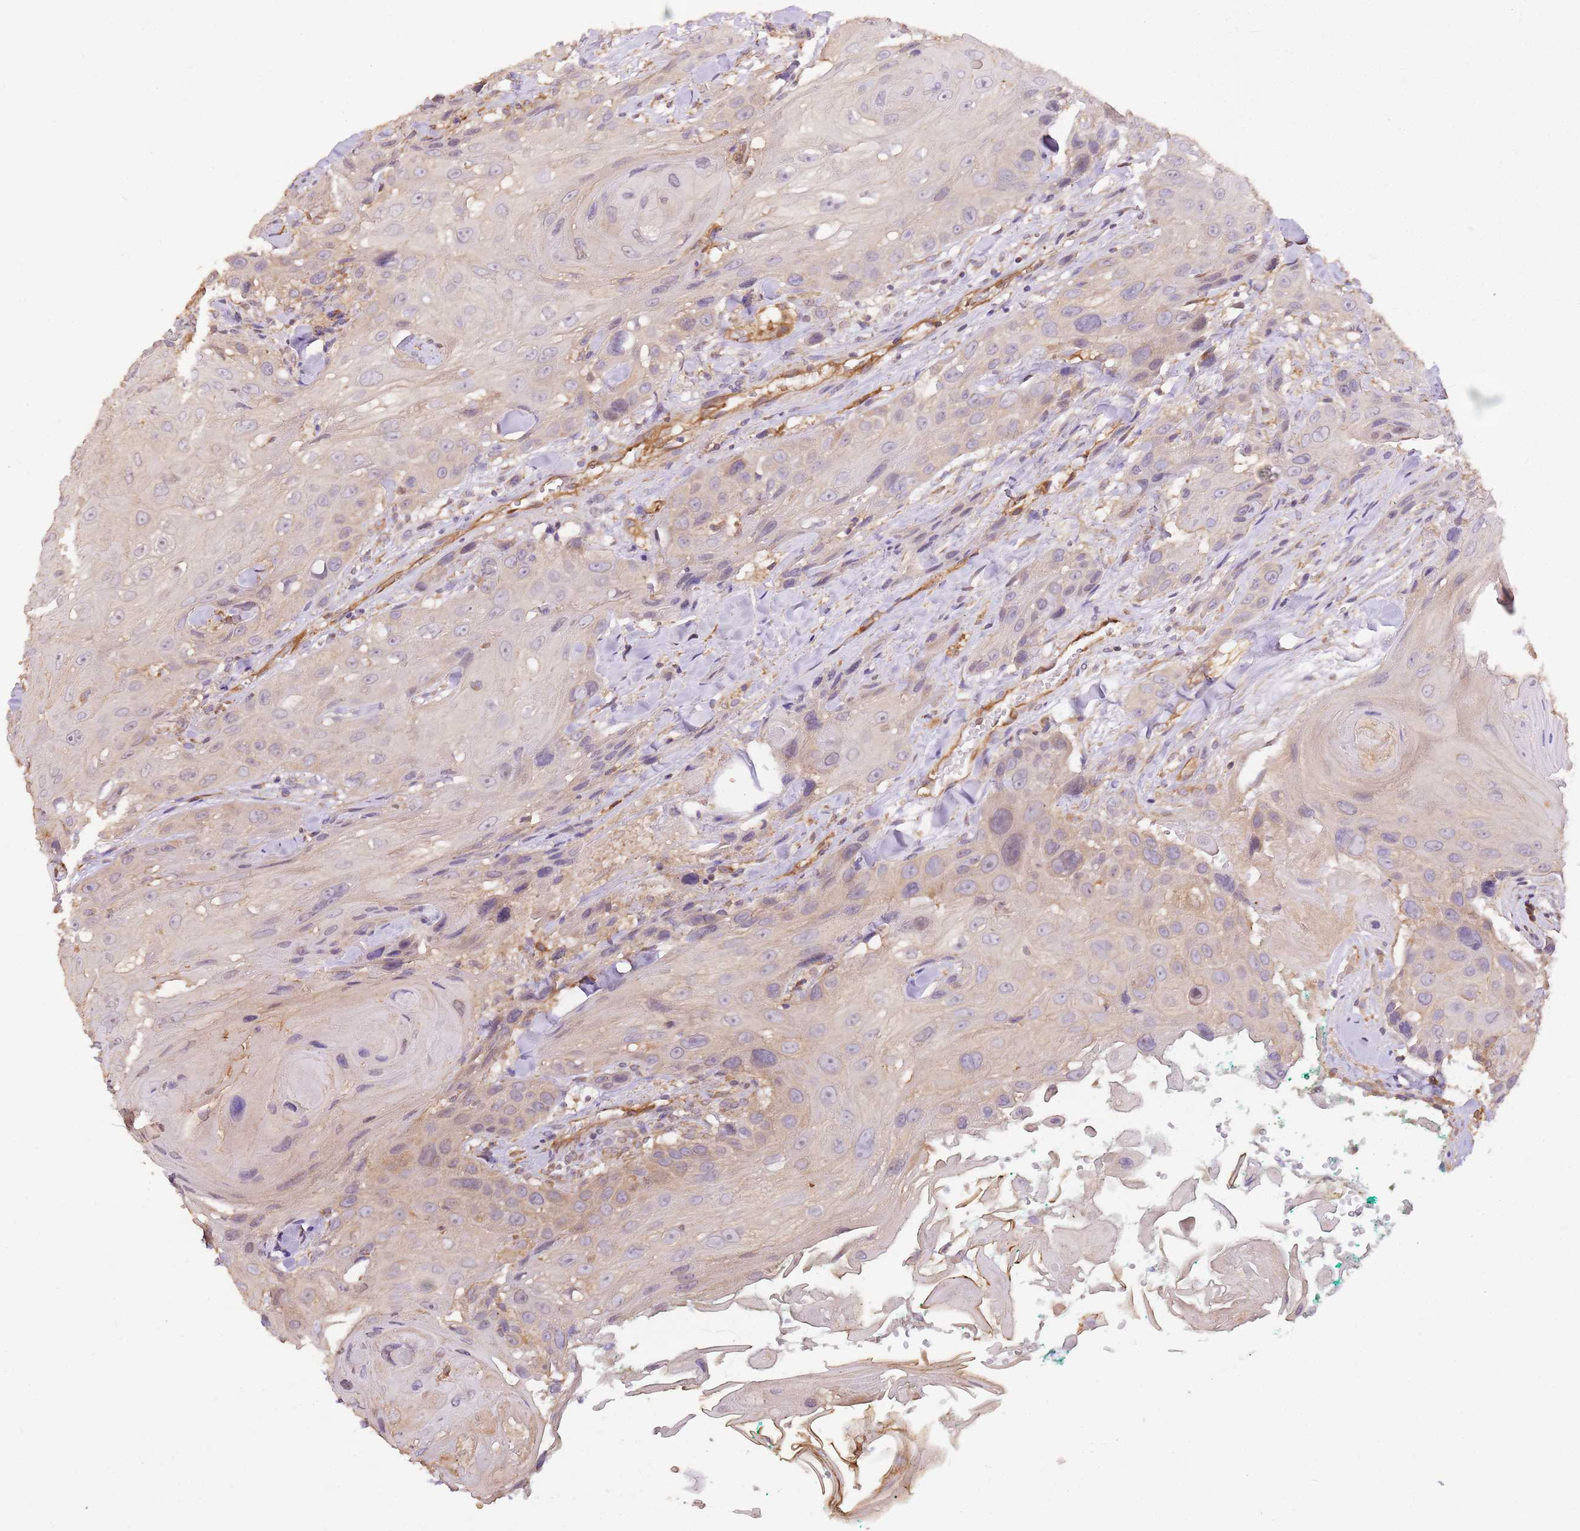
{"staining": {"intensity": "weak", "quantity": "25%-75%", "location": "cytoplasmic/membranous"}, "tissue": "head and neck cancer", "cell_type": "Tumor cells", "image_type": "cancer", "snomed": [{"axis": "morphology", "description": "Squamous cell carcinoma, NOS"}, {"axis": "topography", "description": "Head-Neck"}], "caption": "Approximately 25%-75% of tumor cells in human head and neck cancer (squamous cell carcinoma) reveal weak cytoplasmic/membranous protein staining as visualized by brown immunohistochemical staining.", "gene": "DOCK9", "patient": {"sex": "male", "age": 81}}